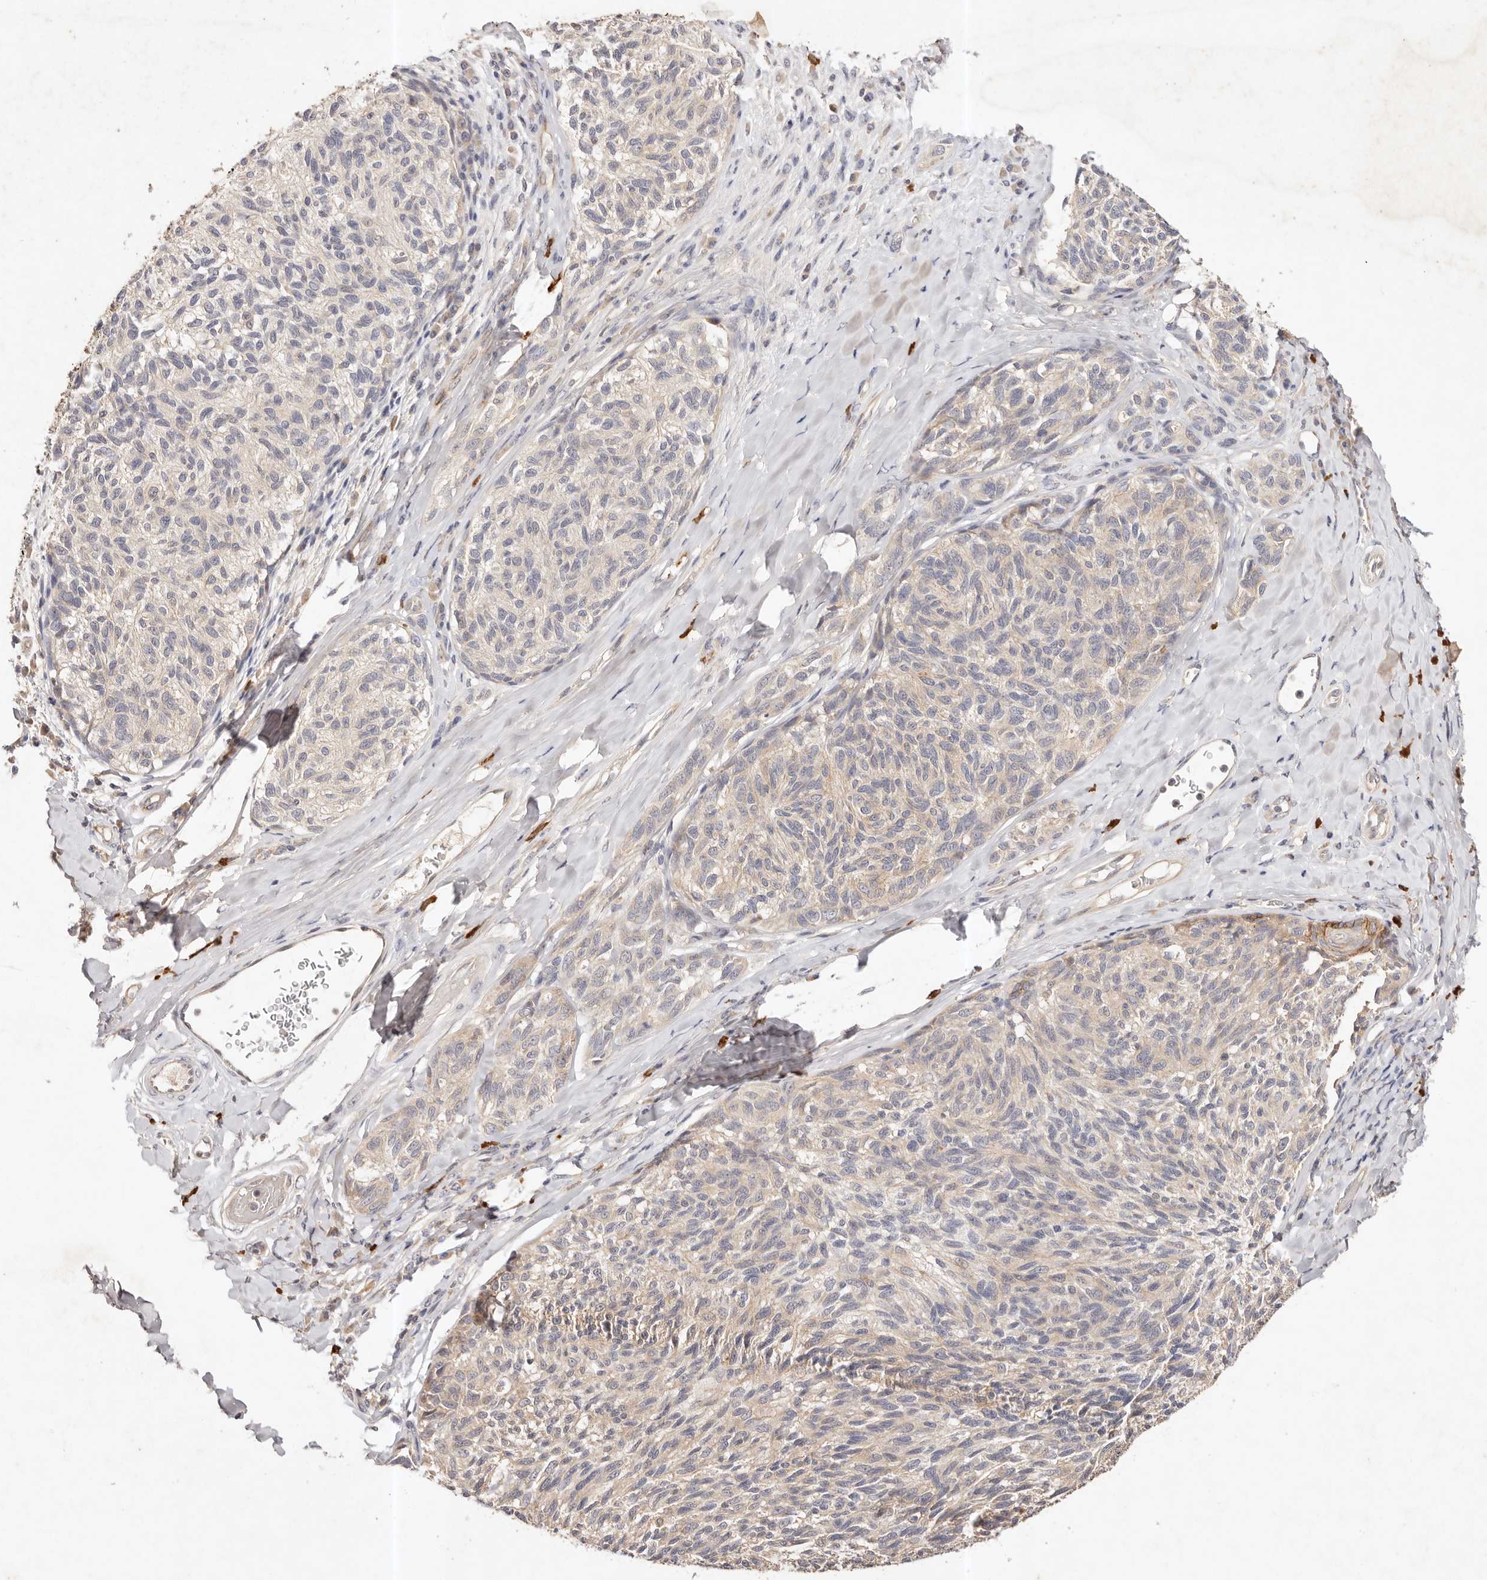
{"staining": {"intensity": "weak", "quantity": "25%-75%", "location": "cytoplasmic/membranous"}, "tissue": "melanoma", "cell_type": "Tumor cells", "image_type": "cancer", "snomed": [{"axis": "morphology", "description": "Malignant melanoma, NOS"}, {"axis": "topography", "description": "Skin"}], "caption": "The image exhibits a brown stain indicating the presence of a protein in the cytoplasmic/membranous of tumor cells in melanoma. (Brightfield microscopy of DAB IHC at high magnification).", "gene": "CXADR", "patient": {"sex": "female", "age": 73}}